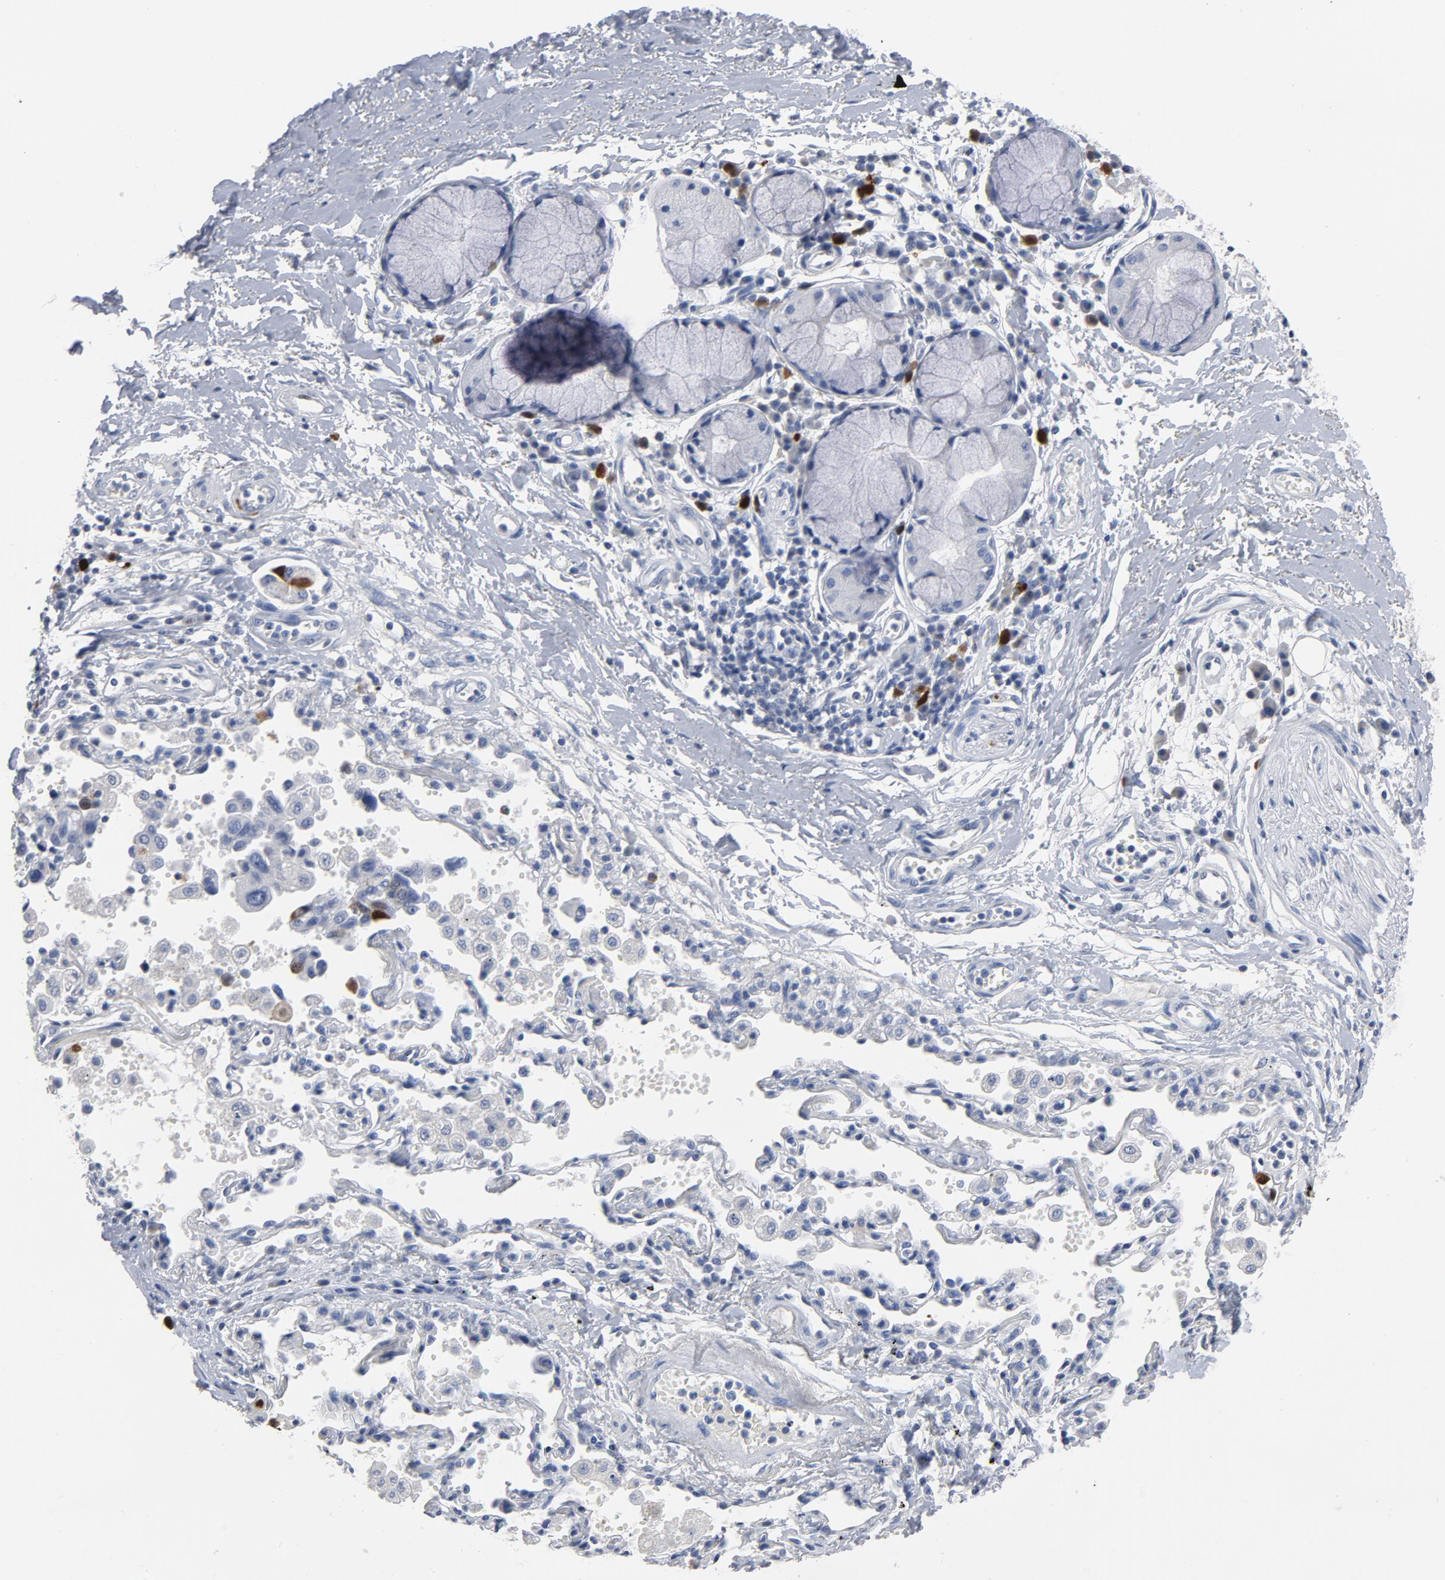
{"staining": {"intensity": "negative", "quantity": "none", "location": "none"}, "tissue": "adipose tissue", "cell_type": "Adipocytes", "image_type": "normal", "snomed": [{"axis": "morphology", "description": "Normal tissue, NOS"}, {"axis": "morphology", "description": "Adenocarcinoma, NOS"}, {"axis": "topography", "description": "Cartilage tissue"}, {"axis": "topography", "description": "Bronchus"}, {"axis": "topography", "description": "Lung"}], "caption": "Immunohistochemical staining of benign adipose tissue demonstrates no significant staining in adipocytes. Nuclei are stained in blue.", "gene": "CDC20", "patient": {"sex": "female", "age": 67}}